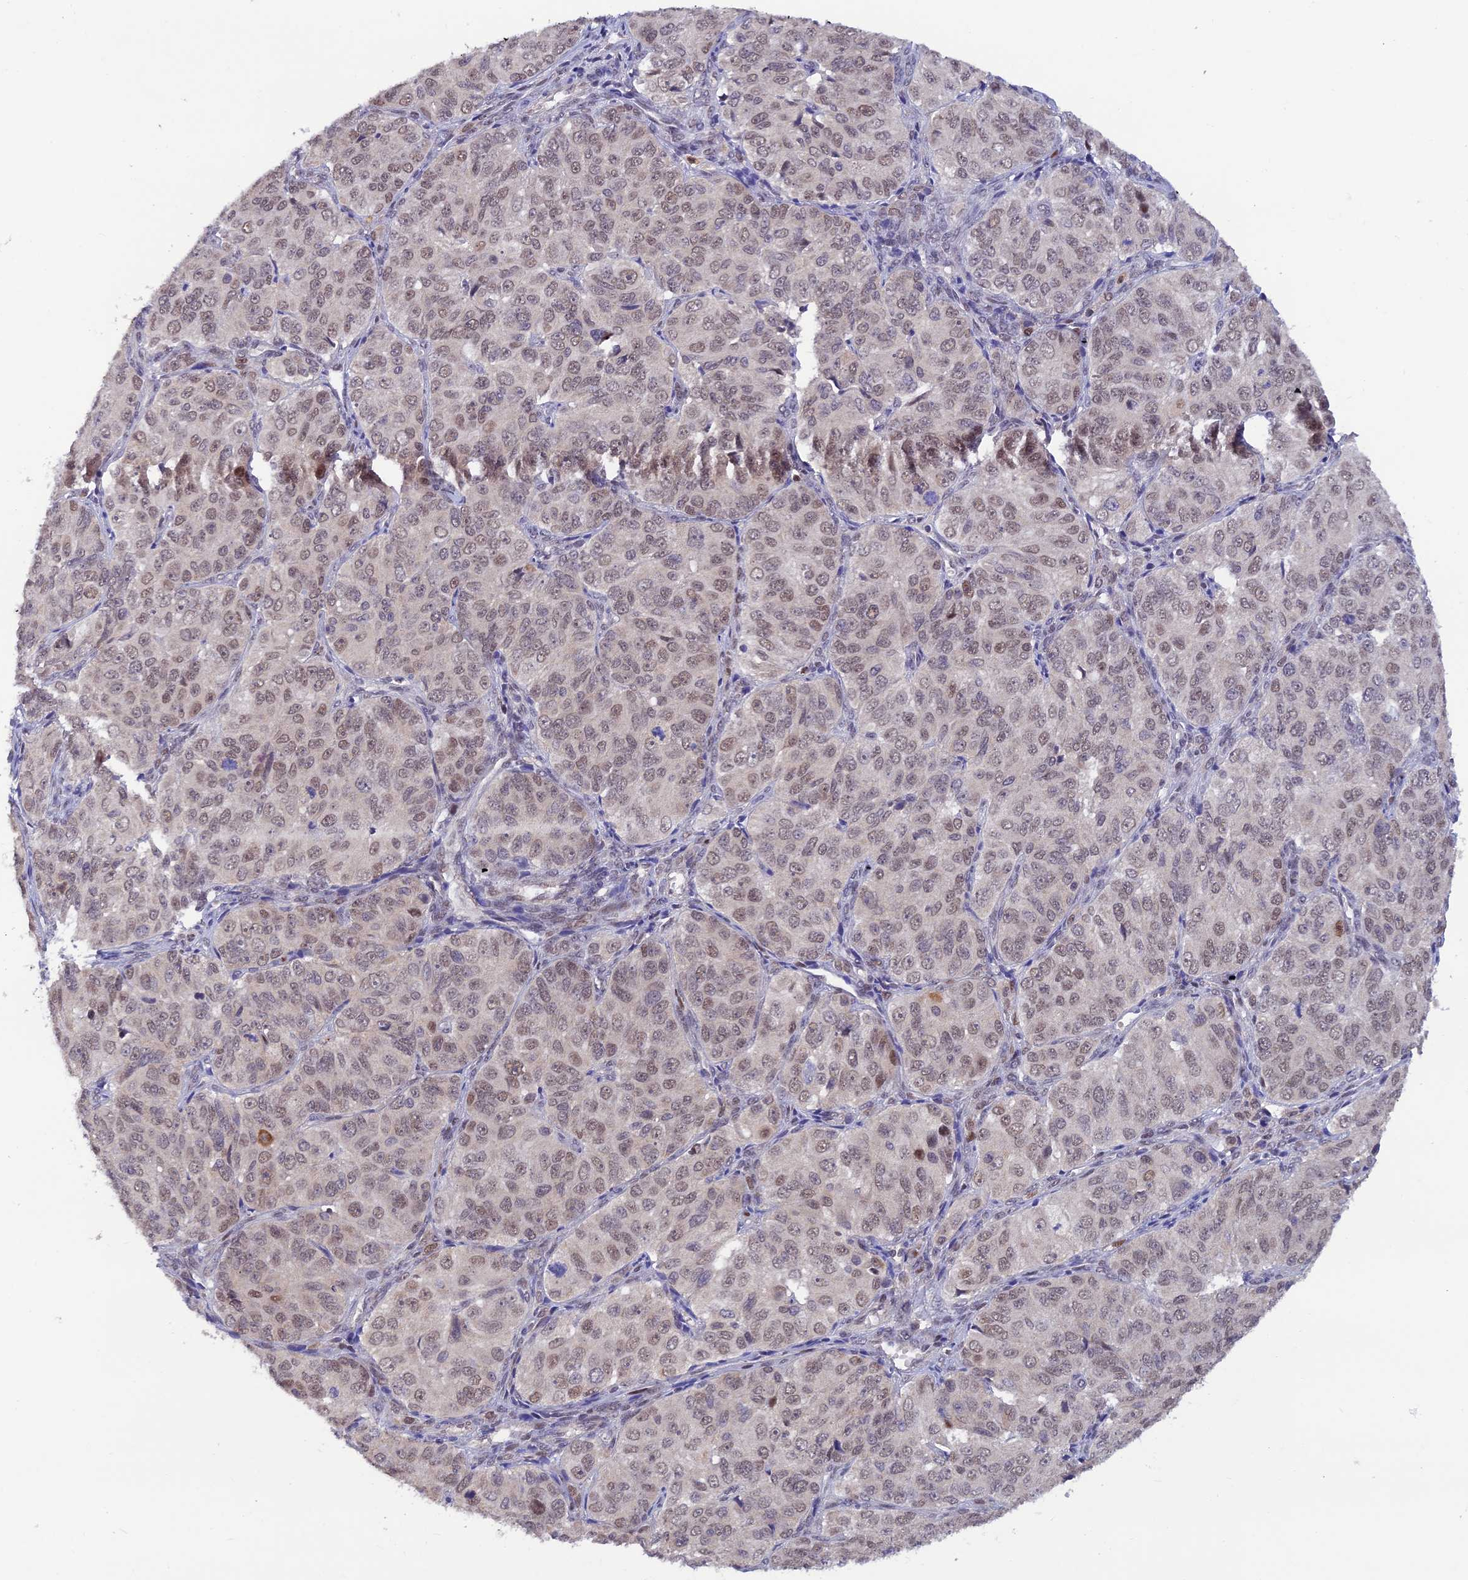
{"staining": {"intensity": "weak", "quantity": ">75%", "location": "nuclear"}, "tissue": "ovarian cancer", "cell_type": "Tumor cells", "image_type": "cancer", "snomed": [{"axis": "morphology", "description": "Carcinoma, endometroid"}, {"axis": "topography", "description": "Ovary"}], "caption": "Ovarian cancer stained with a brown dye reveals weak nuclear positive expression in approximately >75% of tumor cells.", "gene": "FASTKD5", "patient": {"sex": "female", "age": 51}}